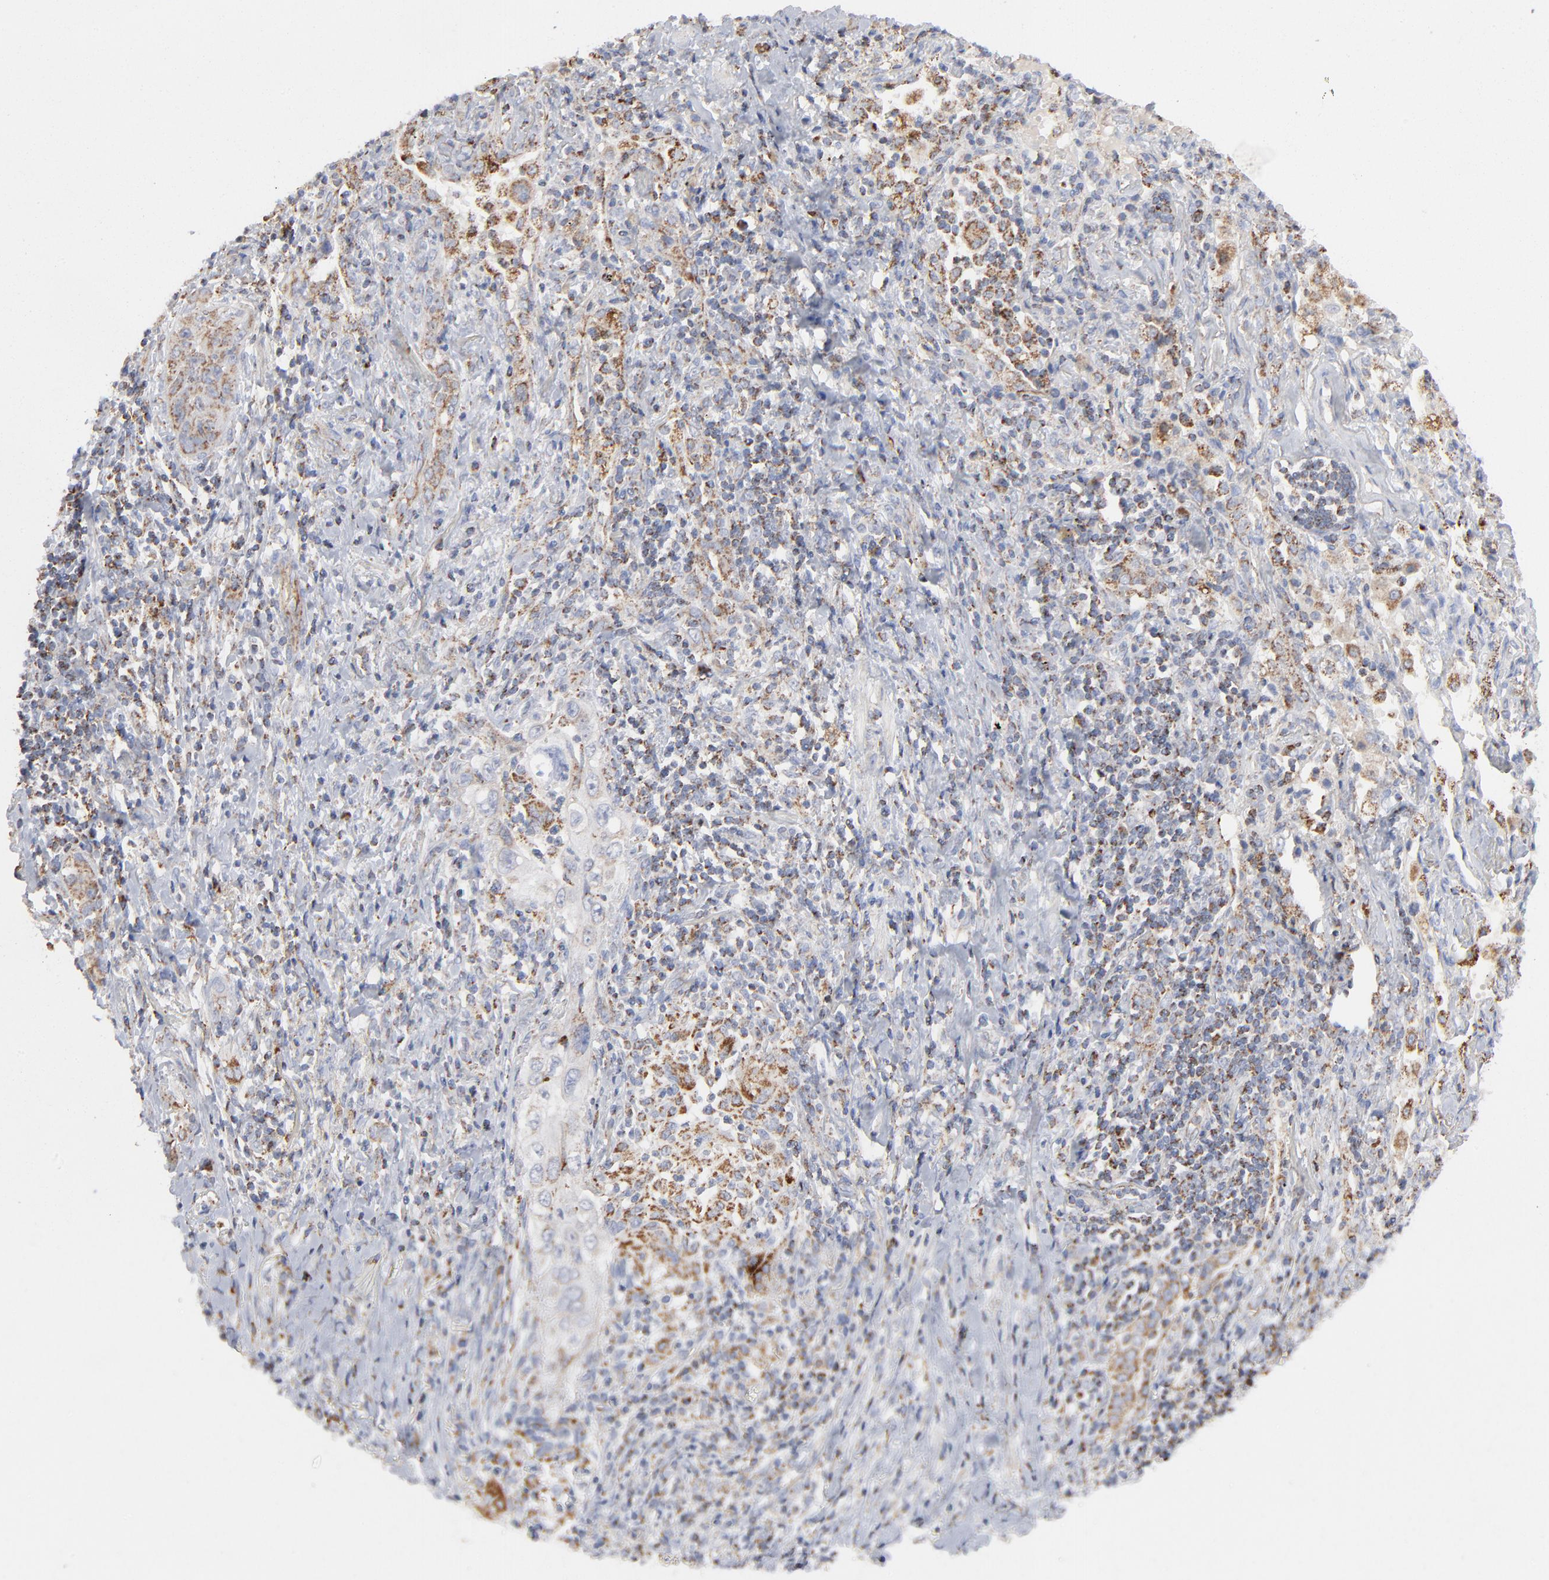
{"staining": {"intensity": "moderate", "quantity": "25%-75%", "location": "cytoplasmic/membranous"}, "tissue": "lung cancer", "cell_type": "Tumor cells", "image_type": "cancer", "snomed": [{"axis": "morphology", "description": "Squamous cell carcinoma, NOS"}, {"axis": "topography", "description": "Lung"}], "caption": "Moderate cytoplasmic/membranous protein positivity is identified in about 25%-75% of tumor cells in lung cancer.", "gene": "ASB3", "patient": {"sex": "female", "age": 67}}